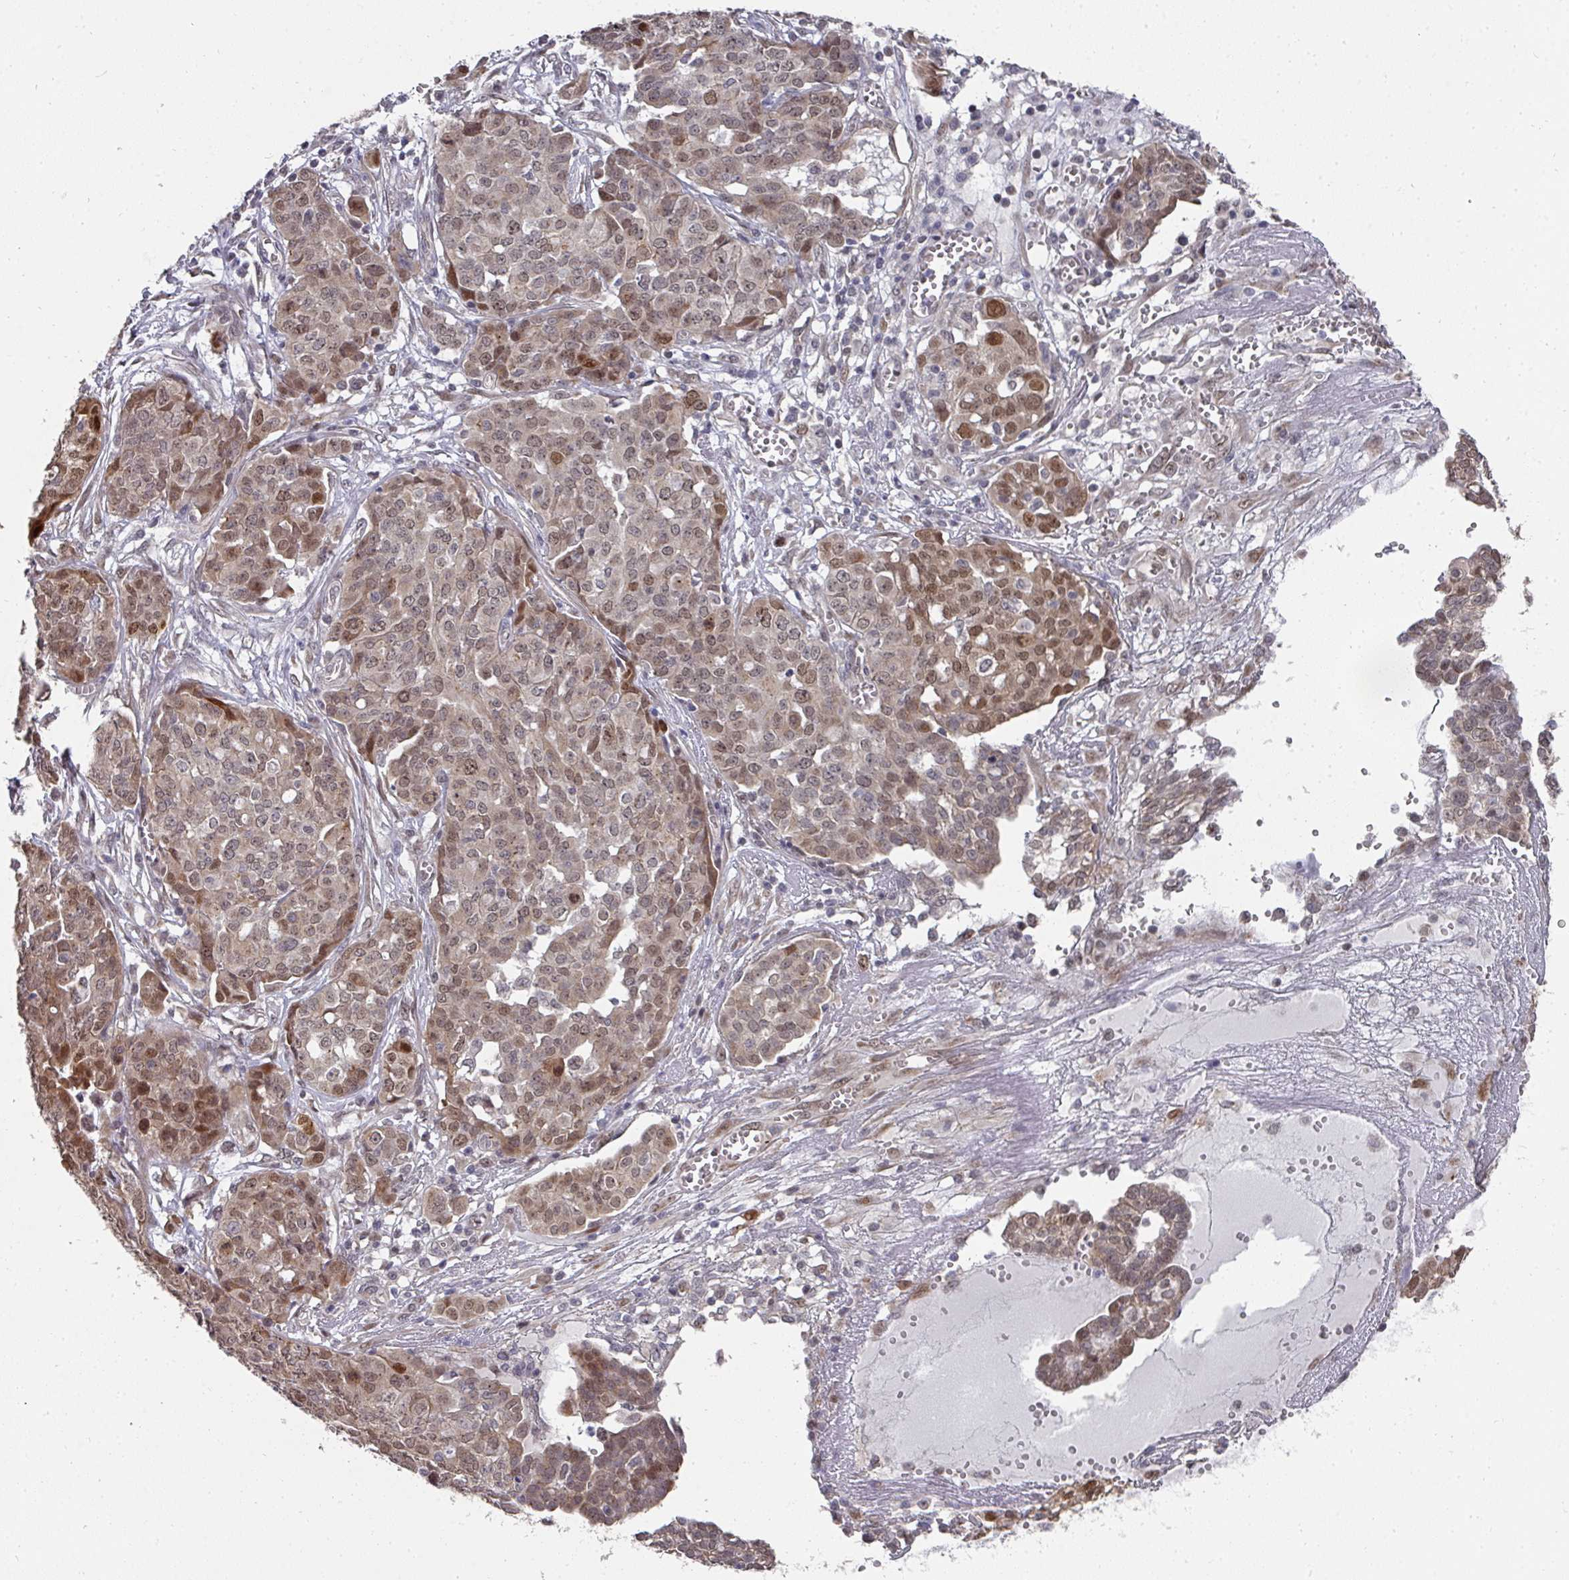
{"staining": {"intensity": "moderate", "quantity": "25%-75%", "location": "nuclear"}, "tissue": "ovarian cancer", "cell_type": "Tumor cells", "image_type": "cancer", "snomed": [{"axis": "morphology", "description": "Cystadenocarcinoma, serous, NOS"}, {"axis": "topography", "description": "Soft tissue"}, {"axis": "topography", "description": "Ovary"}], "caption": "Immunohistochemical staining of human ovarian cancer shows medium levels of moderate nuclear expression in about 25%-75% of tumor cells.", "gene": "C18orf25", "patient": {"sex": "female", "age": 57}}